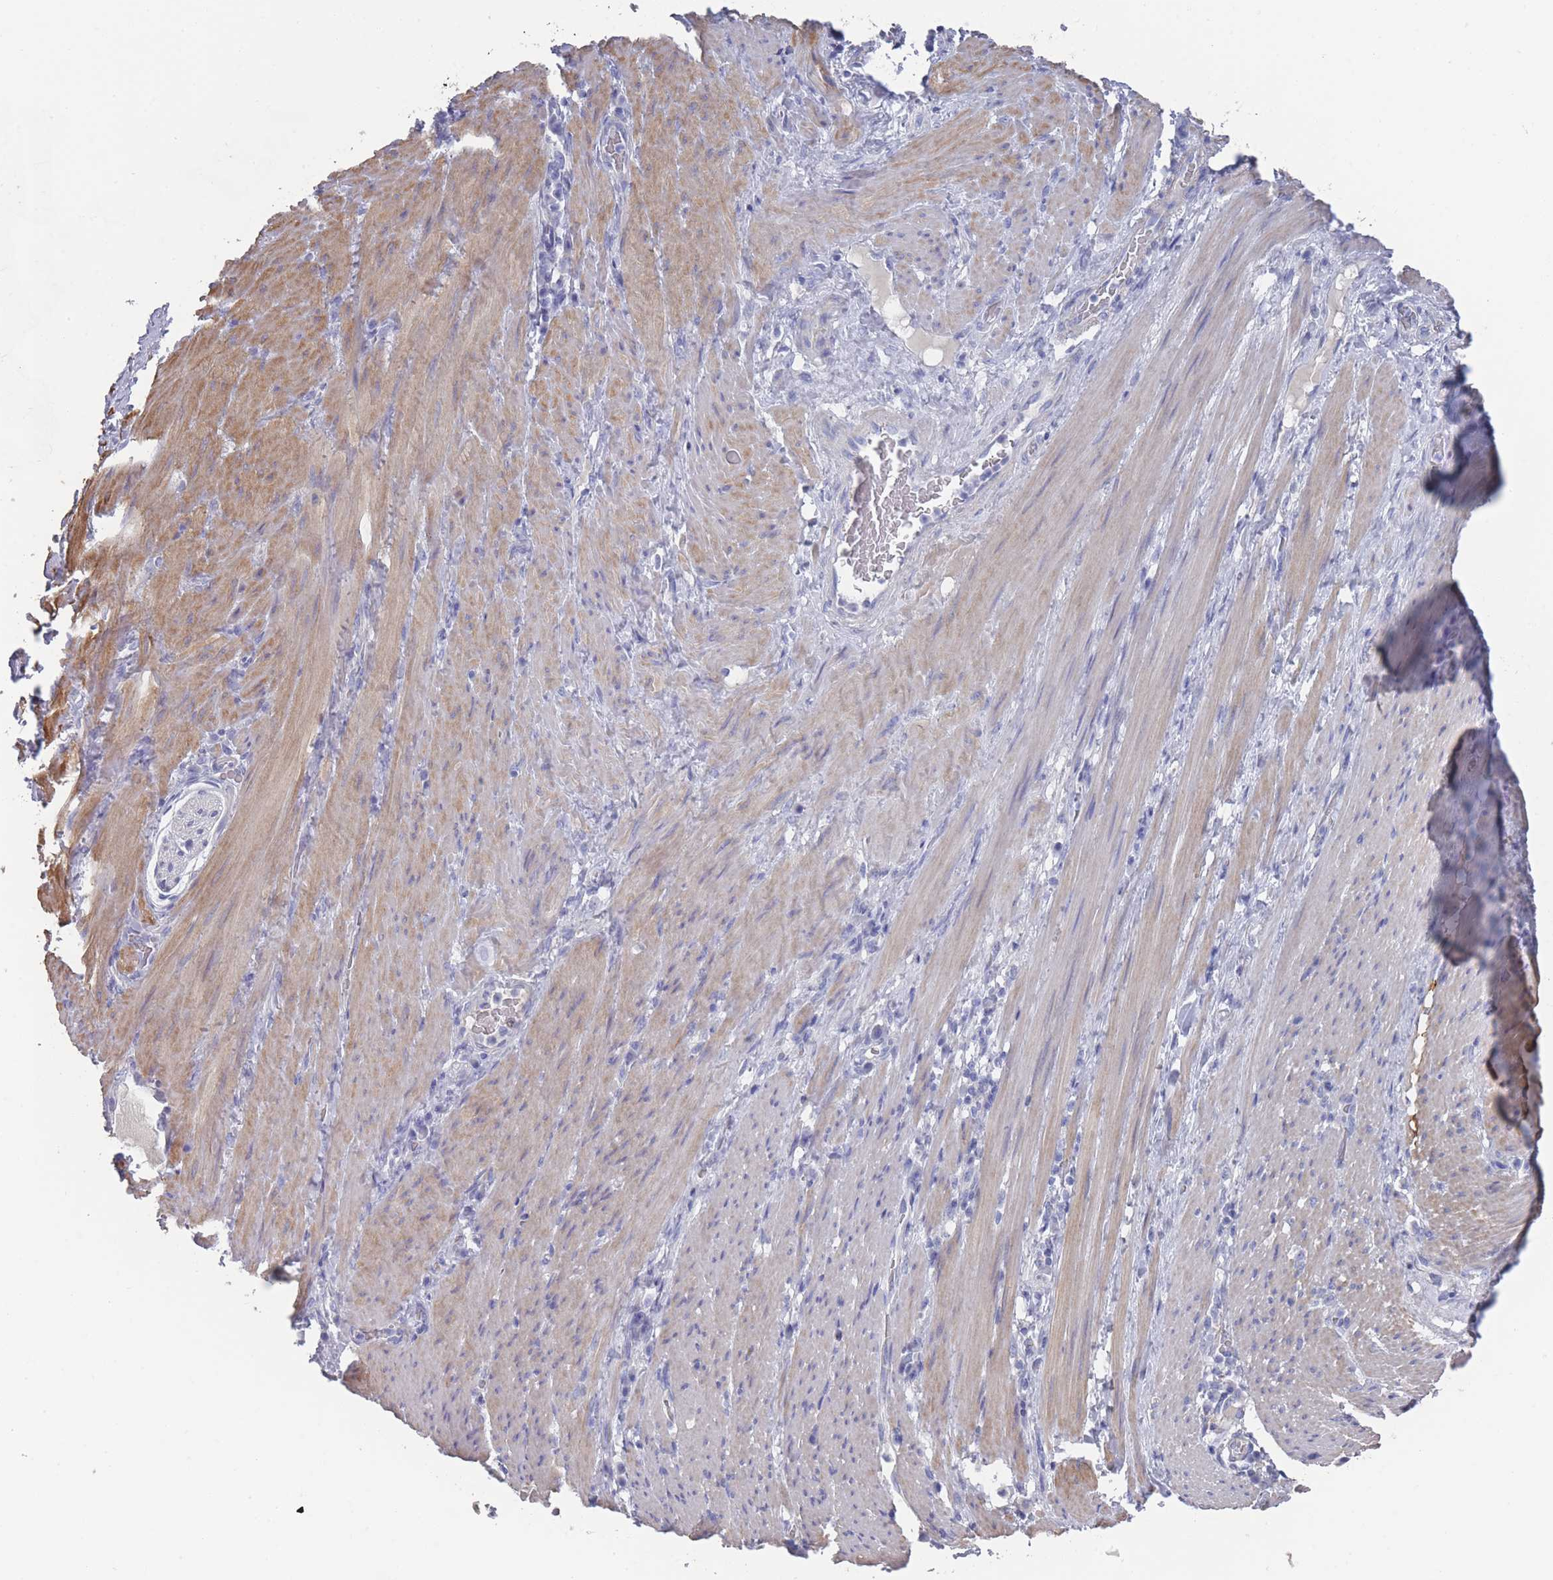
{"staining": {"intensity": "negative", "quantity": "none", "location": "none"}, "tissue": "stomach cancer", "cell_type": "Tumor cells", "image_type": "cancer", "snomed": [{"axis": "morphology", "description": "Normal tissue, NOS"}, {"axis": "morphology", "description": "Adenocarcinoma, NOS"}, {"axis": "topography", "description": "Stomach"}], "caption": "Stomach cancer was stained to show a protein in brown. There is no significant staining in tumor cells.", "gene": "SCCPDH", "patient": {"sex": "female", "age": 64}}